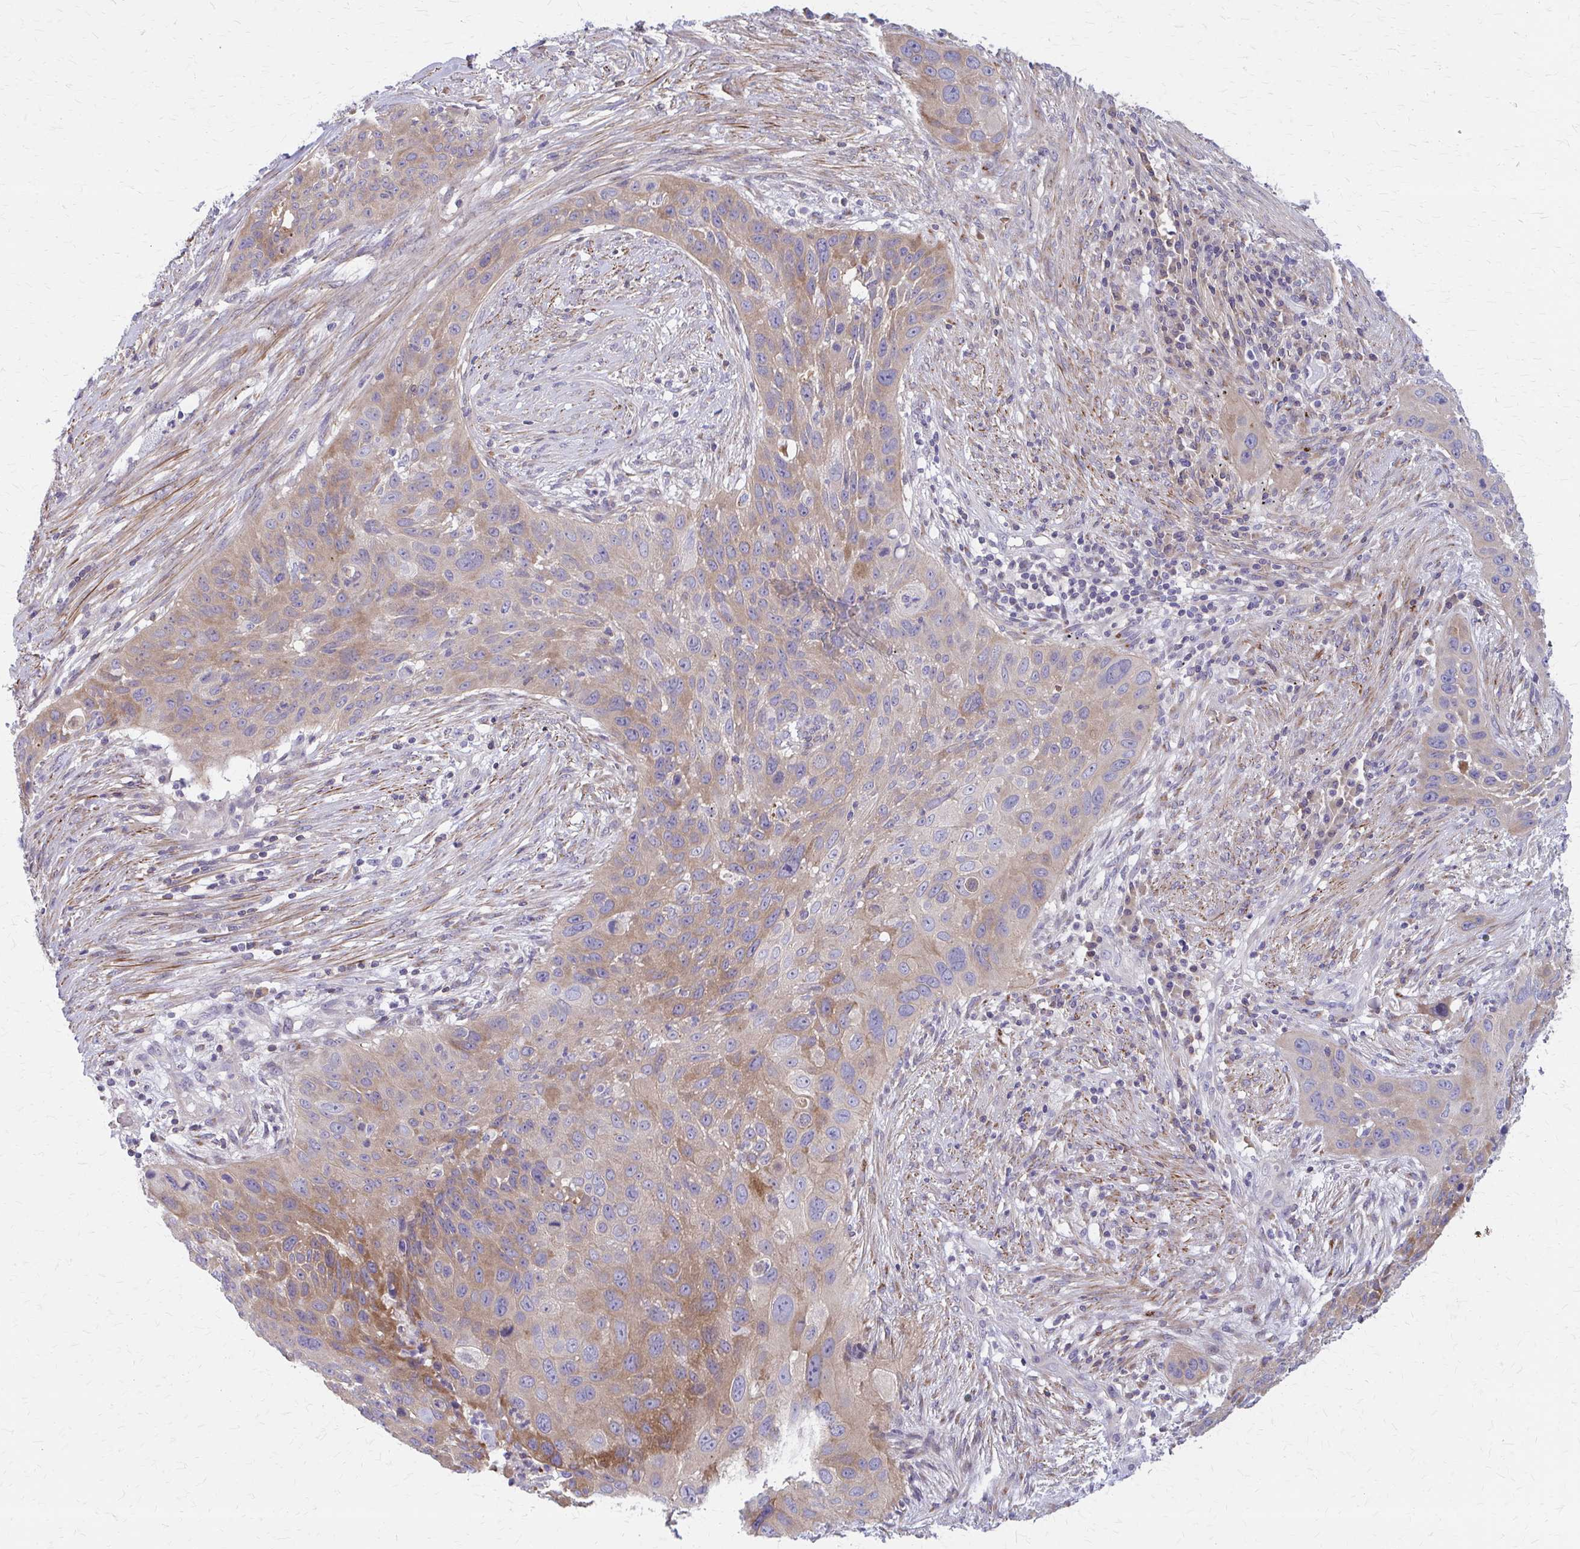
{"staining": {"intensity": "moderate", "quantity": "25%-75%", "location": "cytoplasmic/membranous"}, "tissue": "lung cancer", "cell_type": "Tumor cells", "image_type": "cancer", "snomed": [{"axis": "morphology", "description": "Squamous cell carcinoma, NOS"}, {"axis": "topography", "description": "Lung"}], "caption": "This is a micrograph of immunohistochemistry staining of lung squamous cell carcinoma, which shows moderate staining in the cytoplasmic/membranous of tumor cells.", "gene": "IFI44L", "patient": {"sex": "male", "age": 63}}